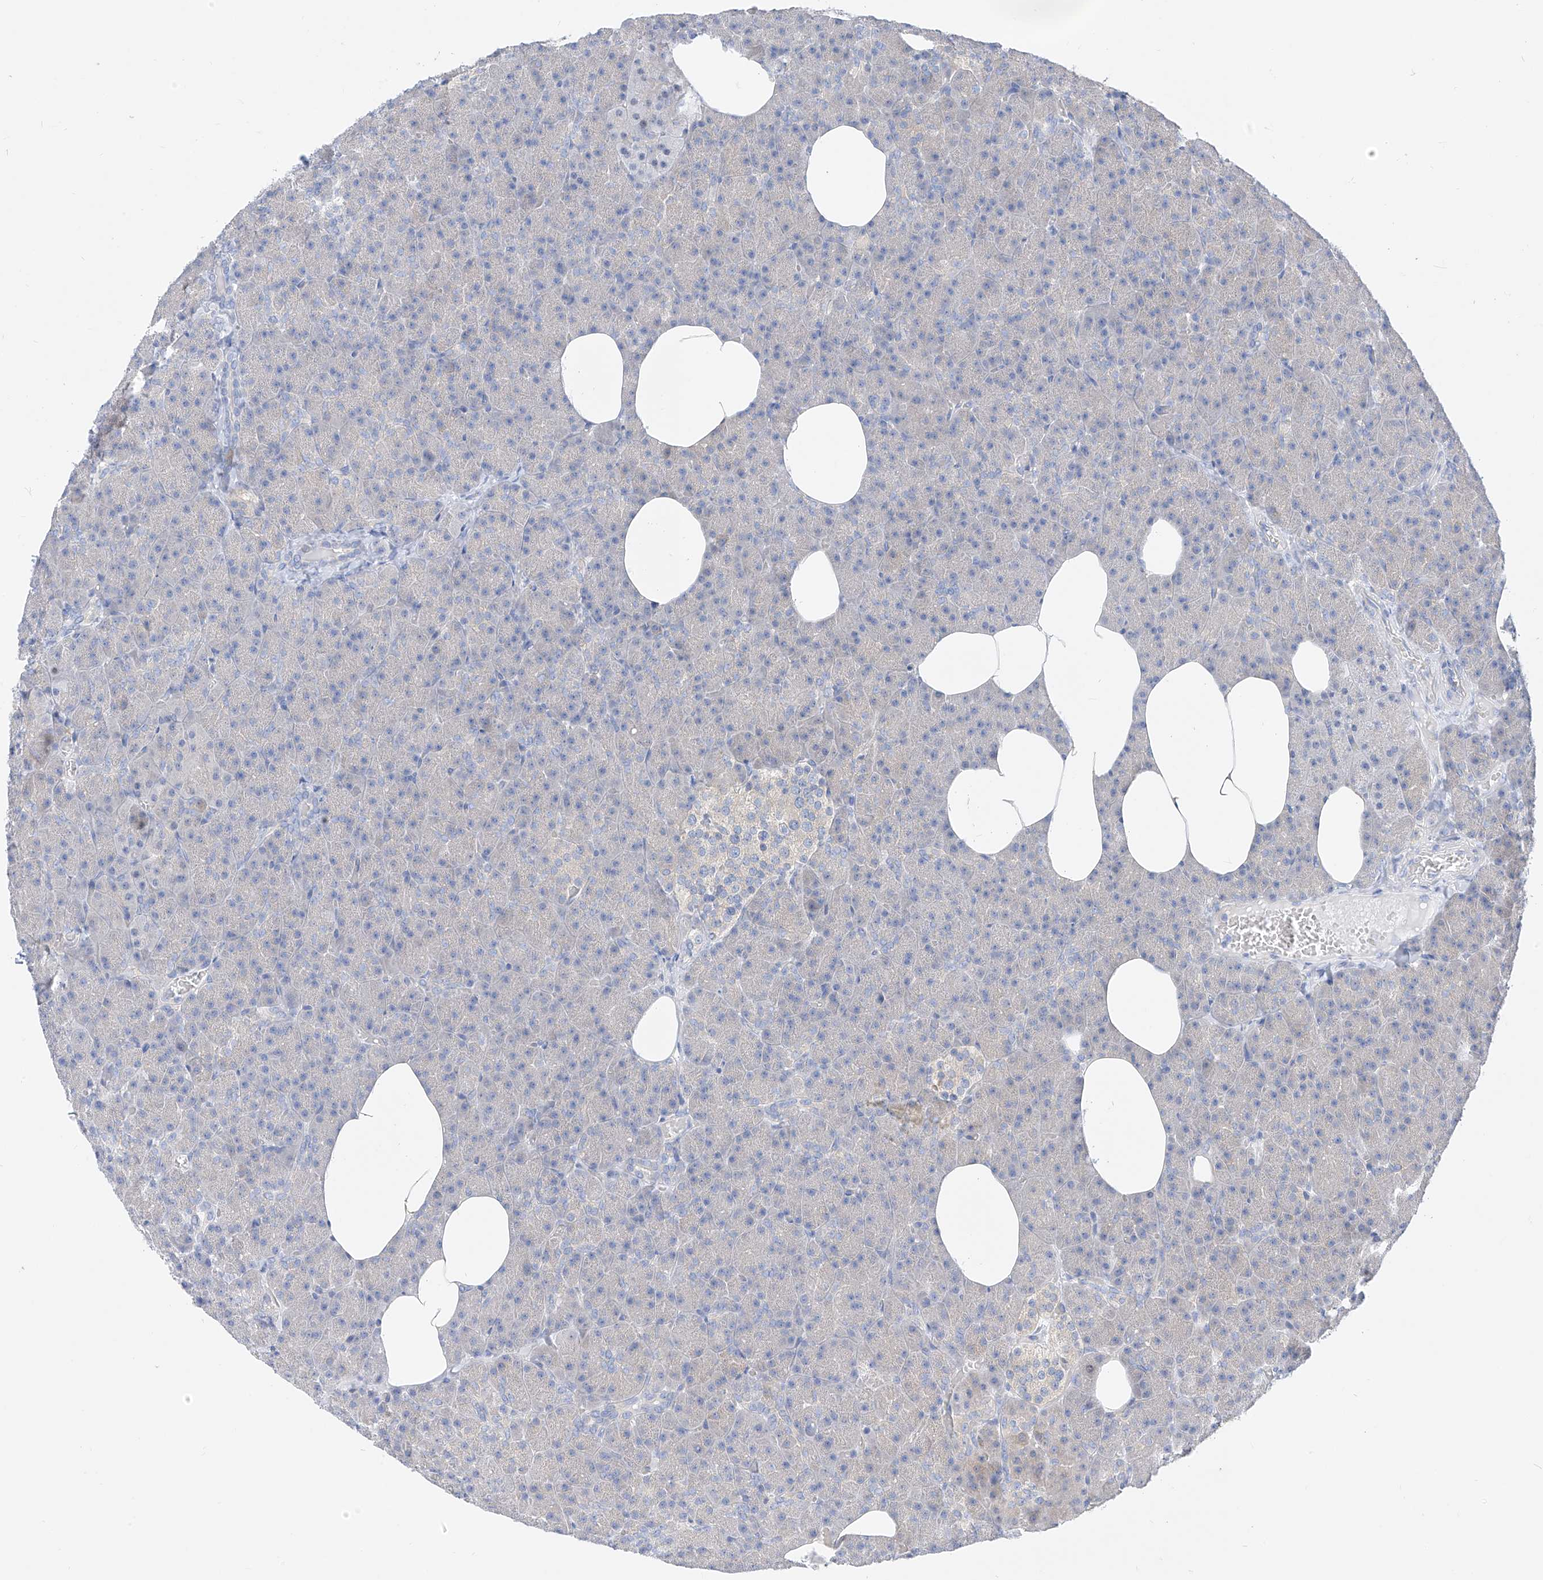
{"staining": {"intensity": "weak", "quantity": "<25%", "location": "cytoplasmic/membranous"}, "tissue": "pancreas", "cell_type": "Exocrine glandular cells", "image_type": "normal", "snomed": [{"axis": "morphology", "description": "Normal tissue, NOS"}, {"axis": "morphology", "description": "Carcinoid, malignant, NOS"}, {"axis": "topography", "description": "Pancreas"}], "caption": "There is no significant positivity in exocrine glandular cells of pancreas. (Brightfield microscopy of DAB (3,3'-diaminobenzidine) immunohistochemistry at high magnification).", "gene": "ZZEF1", "patient": {"sex": "female", "age": 35}}